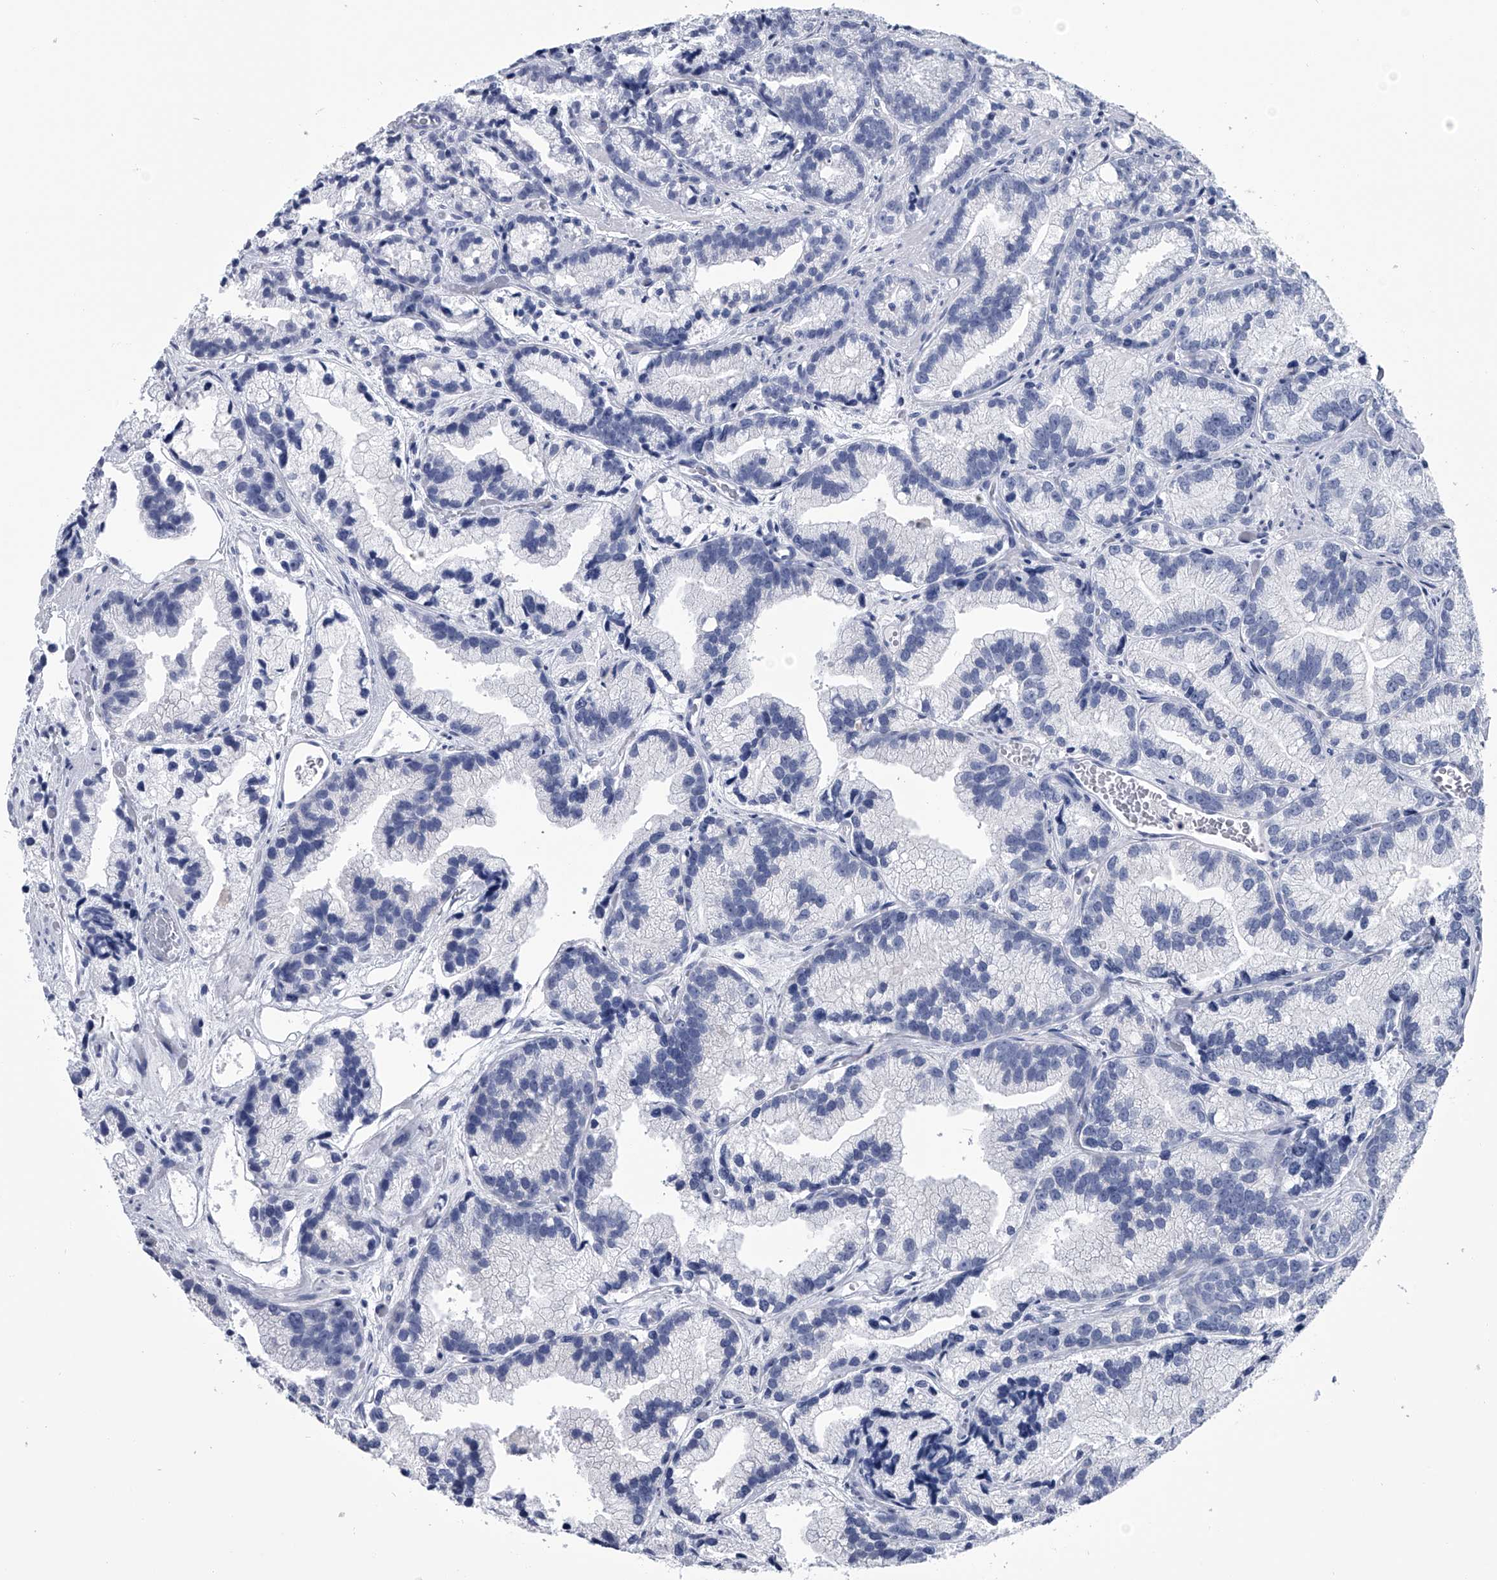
{"staining": {"intensity": "negative", "quantity": "none", "location": "none"}, "tissue": "prostate cancer", "cell_type": "Tumor cells", "image_type": "cancer", "snomed": [{"axis": "morphology", "description": "Adenocarcinoma, Low grade"}, {"axis": "topography", "description": "Prostate"}], "caption": "The image reveals no staining of tumor cells in low-grade adenocarcinoma (prostate). (Immunohistochemistry (ihc), brightfield microscopy, high magnification).", "gene": "PDXK", "patient": {"sex": "male", "age": 89}}